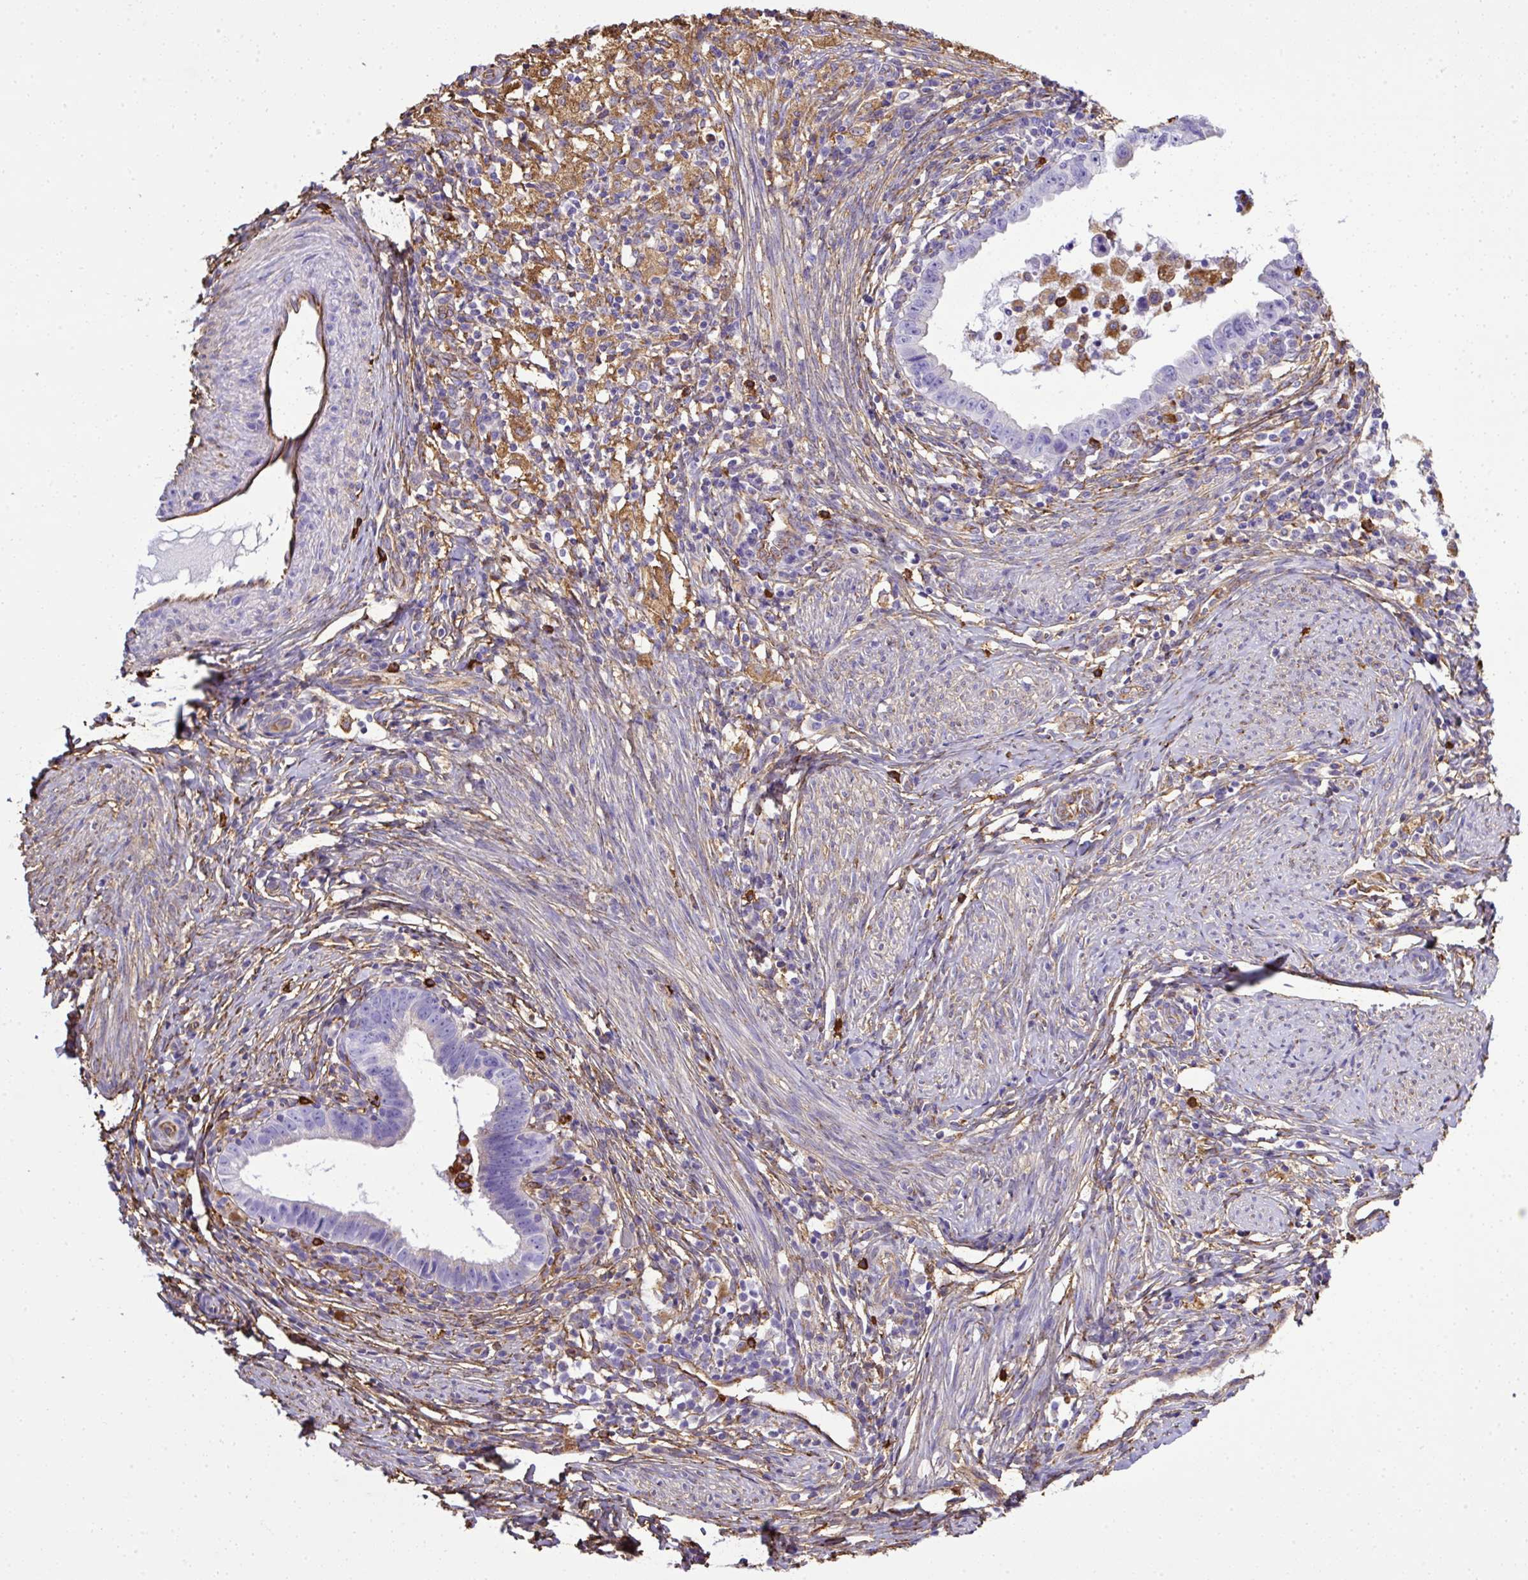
{"staining": {"intensity": "negative", "quantity": "none", "location": "none"}, "tissue": "cervical cancer", "cell_type": "Tumor cells", "image_type": "cancer", "snomed": [{"axis": "morphology", "description": "Adenocarcinoma, NOS"}, {"axis": "topography", "description": "Cervix"}], "caption": "DAB immunohistochemical staining of adenocarcinoma (cervical) reveals no significant staining in tumor cells. (Stains: DAB immunohistochemistry with hematoxylin counter stain, Microscopy: brightfield microscopy at high magnification).", "gene": "MAGEB5", "patient": {"sex": "female", "age": 36}}